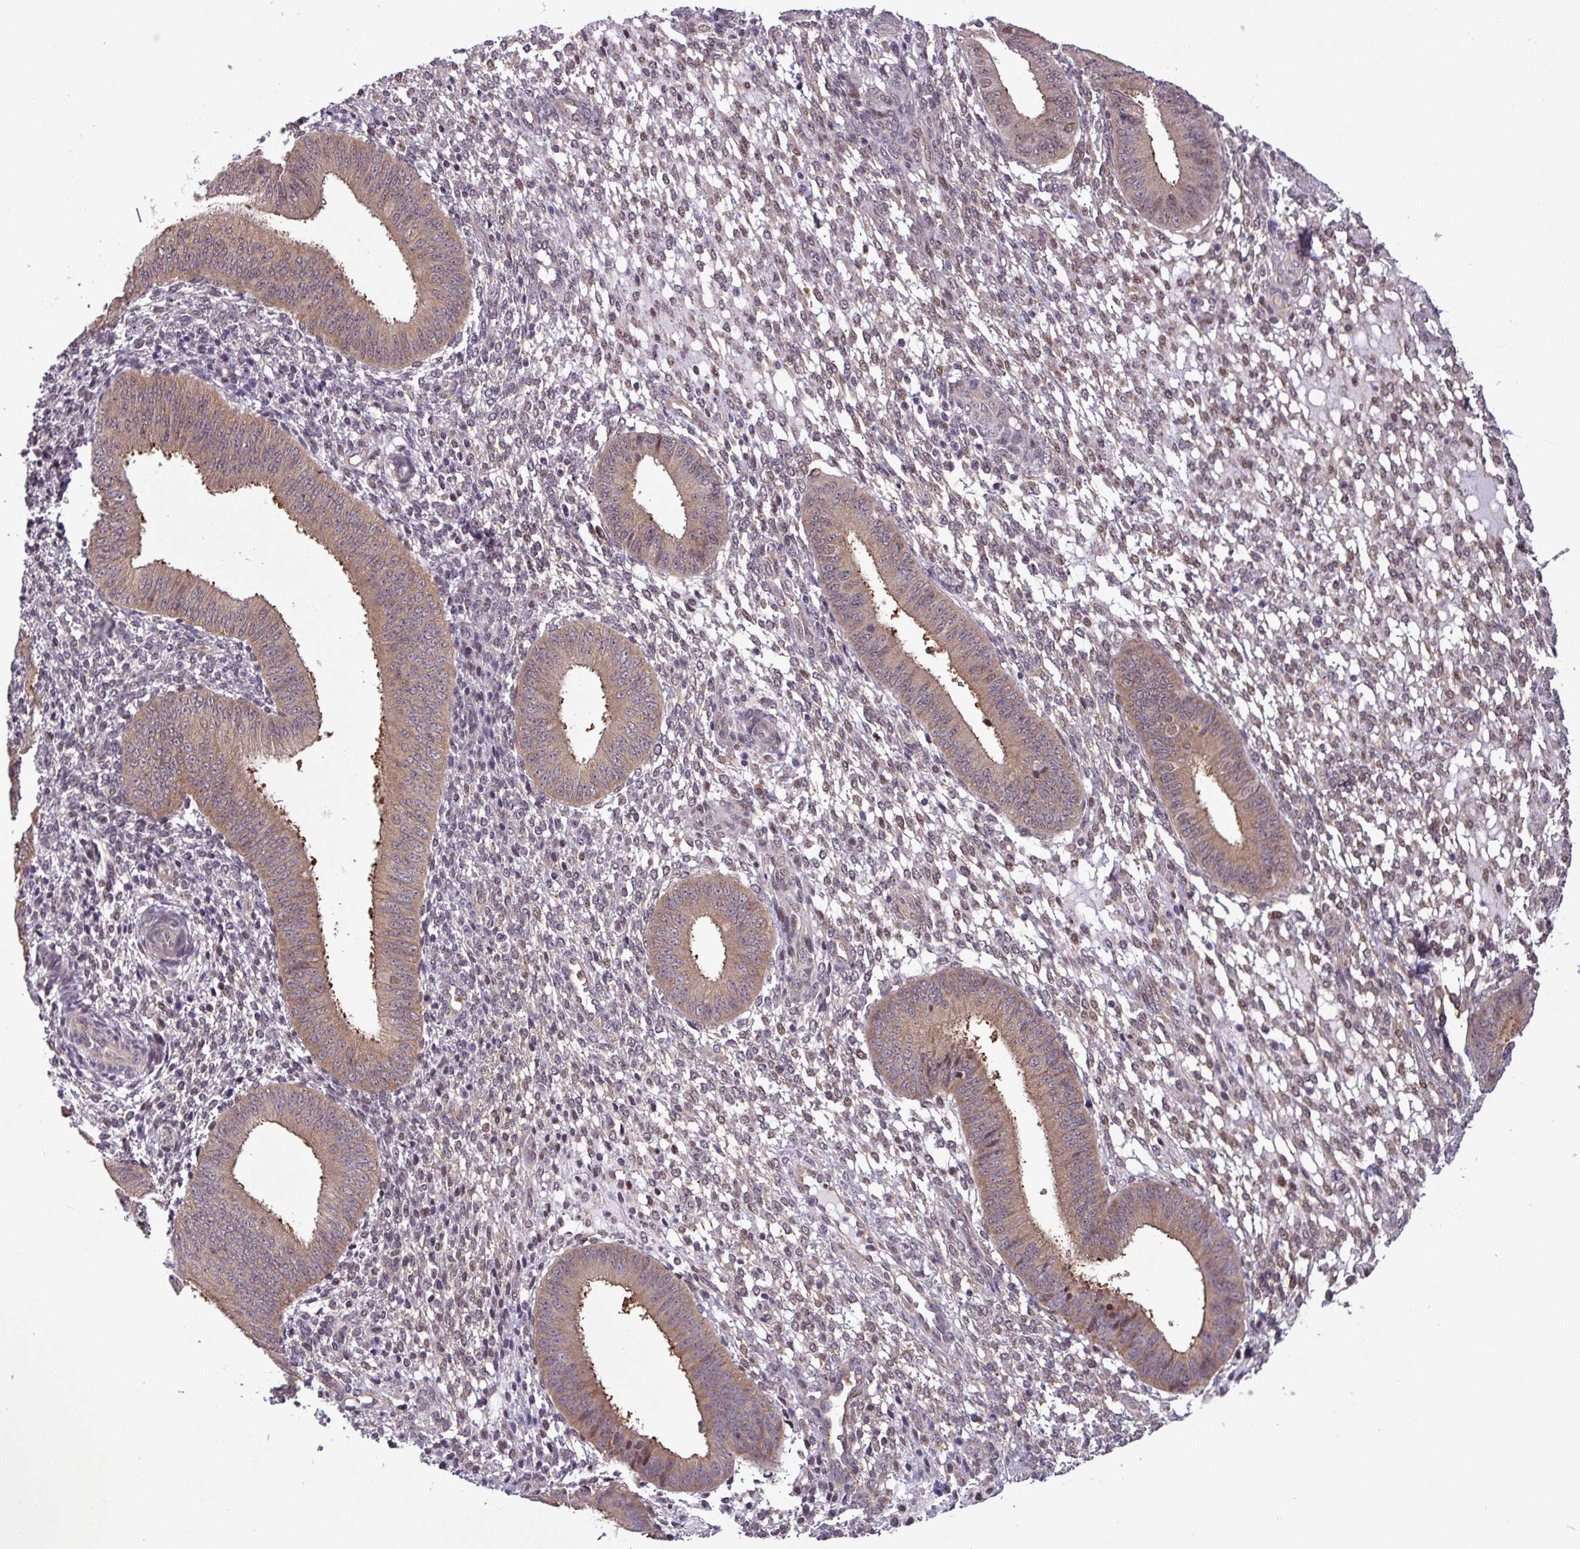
{"staining": {"intensity": "negative", "quantity": "none", "location": "none"}, "tissue": "endometrium", "cell_type": "Cells in endometrial stroma", "image_type": "normal", "snomed": [{"axis": "morphology", "description": "Normal tissue, NOS"}, {"axis": "topography", "description": "Endometrium"}], "caption": "DAB (3,3'-diaminobenzidine) immunohistochemical staining of normal endometrium demonstrates no significant expression in cells in endometrial stroma.", "gene": "NPFFR1", "patient": {"sex": "female", "age": 49}}